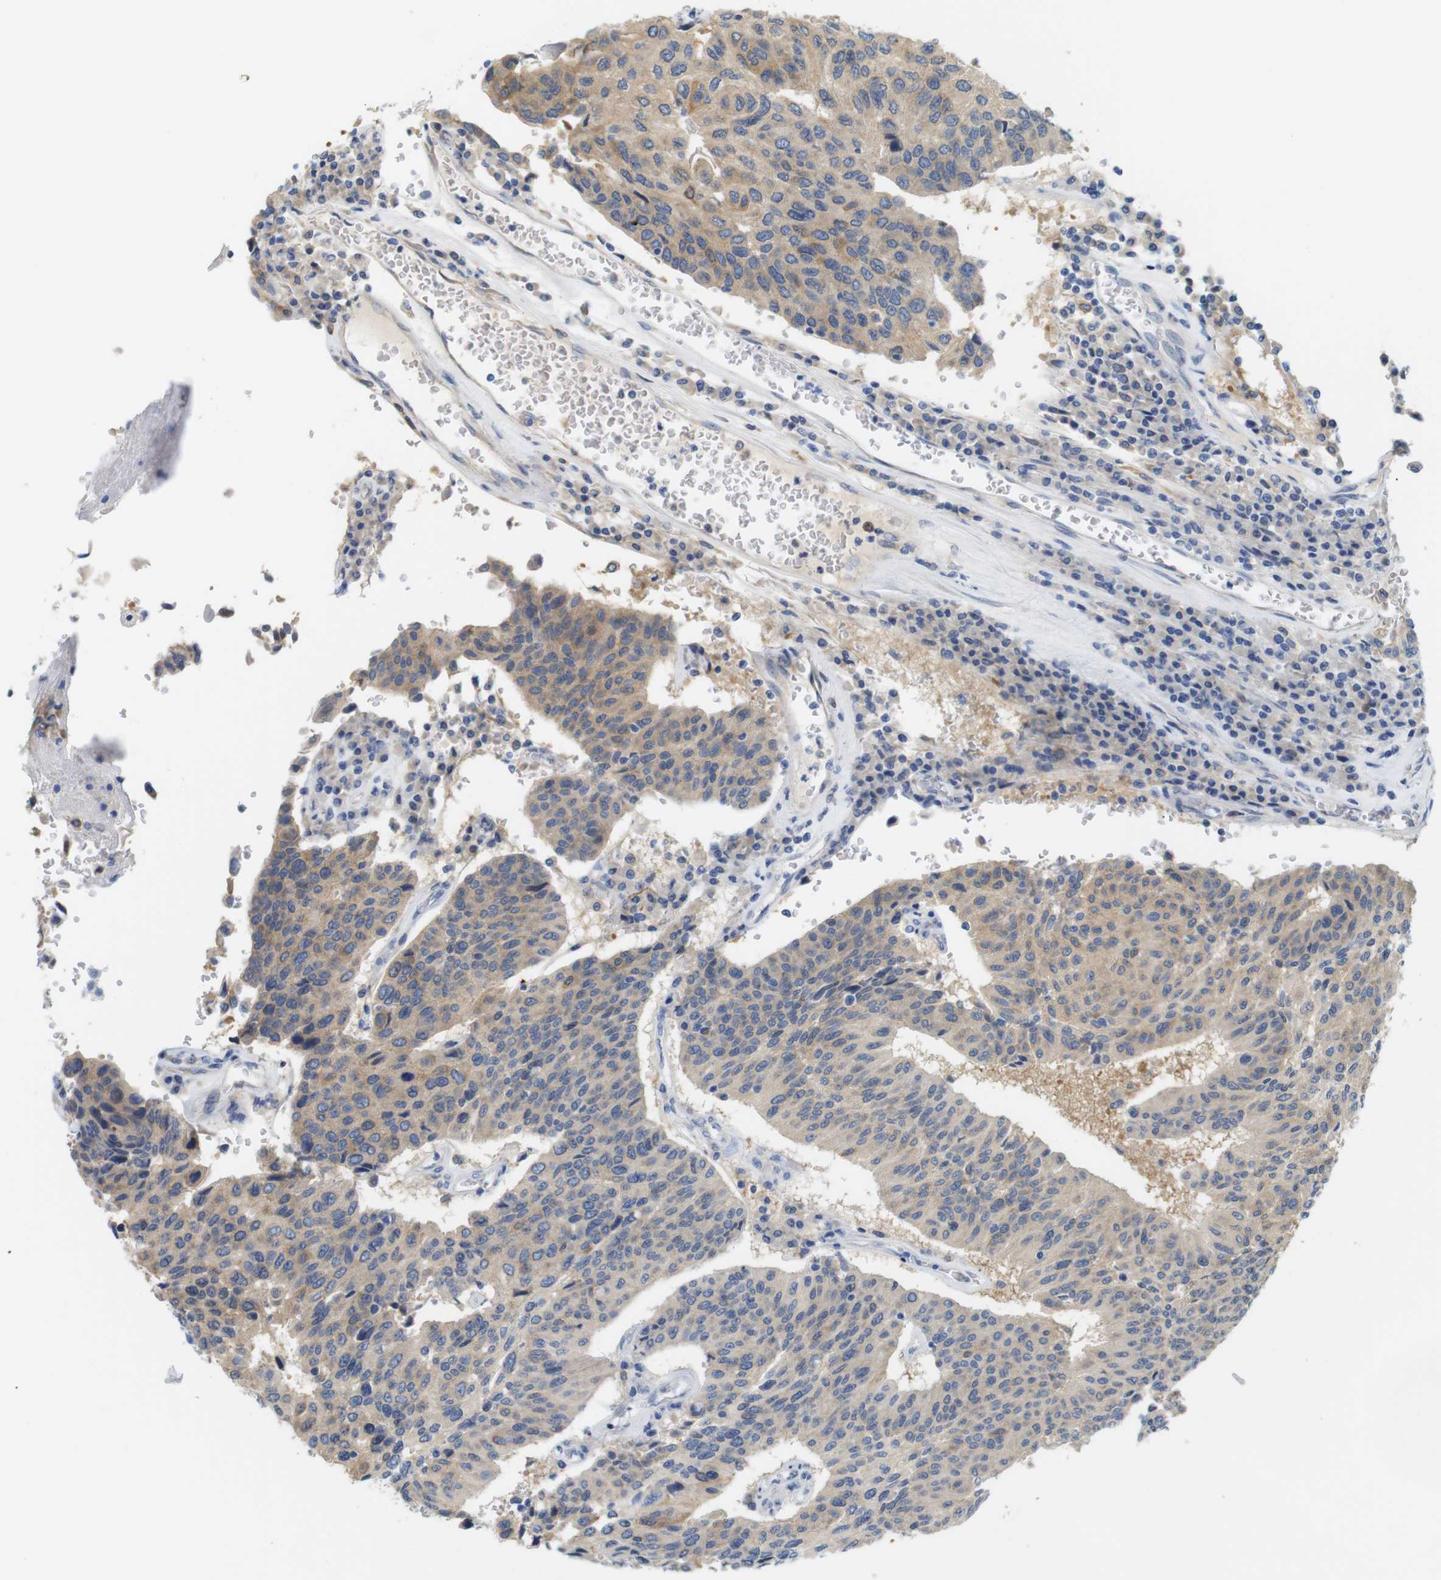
{"staining": {"intensity": "weak", "quantity": ">75%", "location": "cytoplasmic/membranous"}, "tissue": "urothelial cancer", "cell_type": "Tumor cells", "image_type": "cancer", "snomed": [{"axis": "morphology", "description": "Urothelial carcinoma, High grade"}, {"axis": "topography", "description": "Urinary bladder"}], "caption": "High-power microscopy captured an immunohistochemistry (IHC) micrograph of urothelial cancer, revealing weak cytoplasmic/membranous staining in approximately >75% of tumor cells.", "gene": "NEBL", "patient": {"sex": "male", "age": 66}}